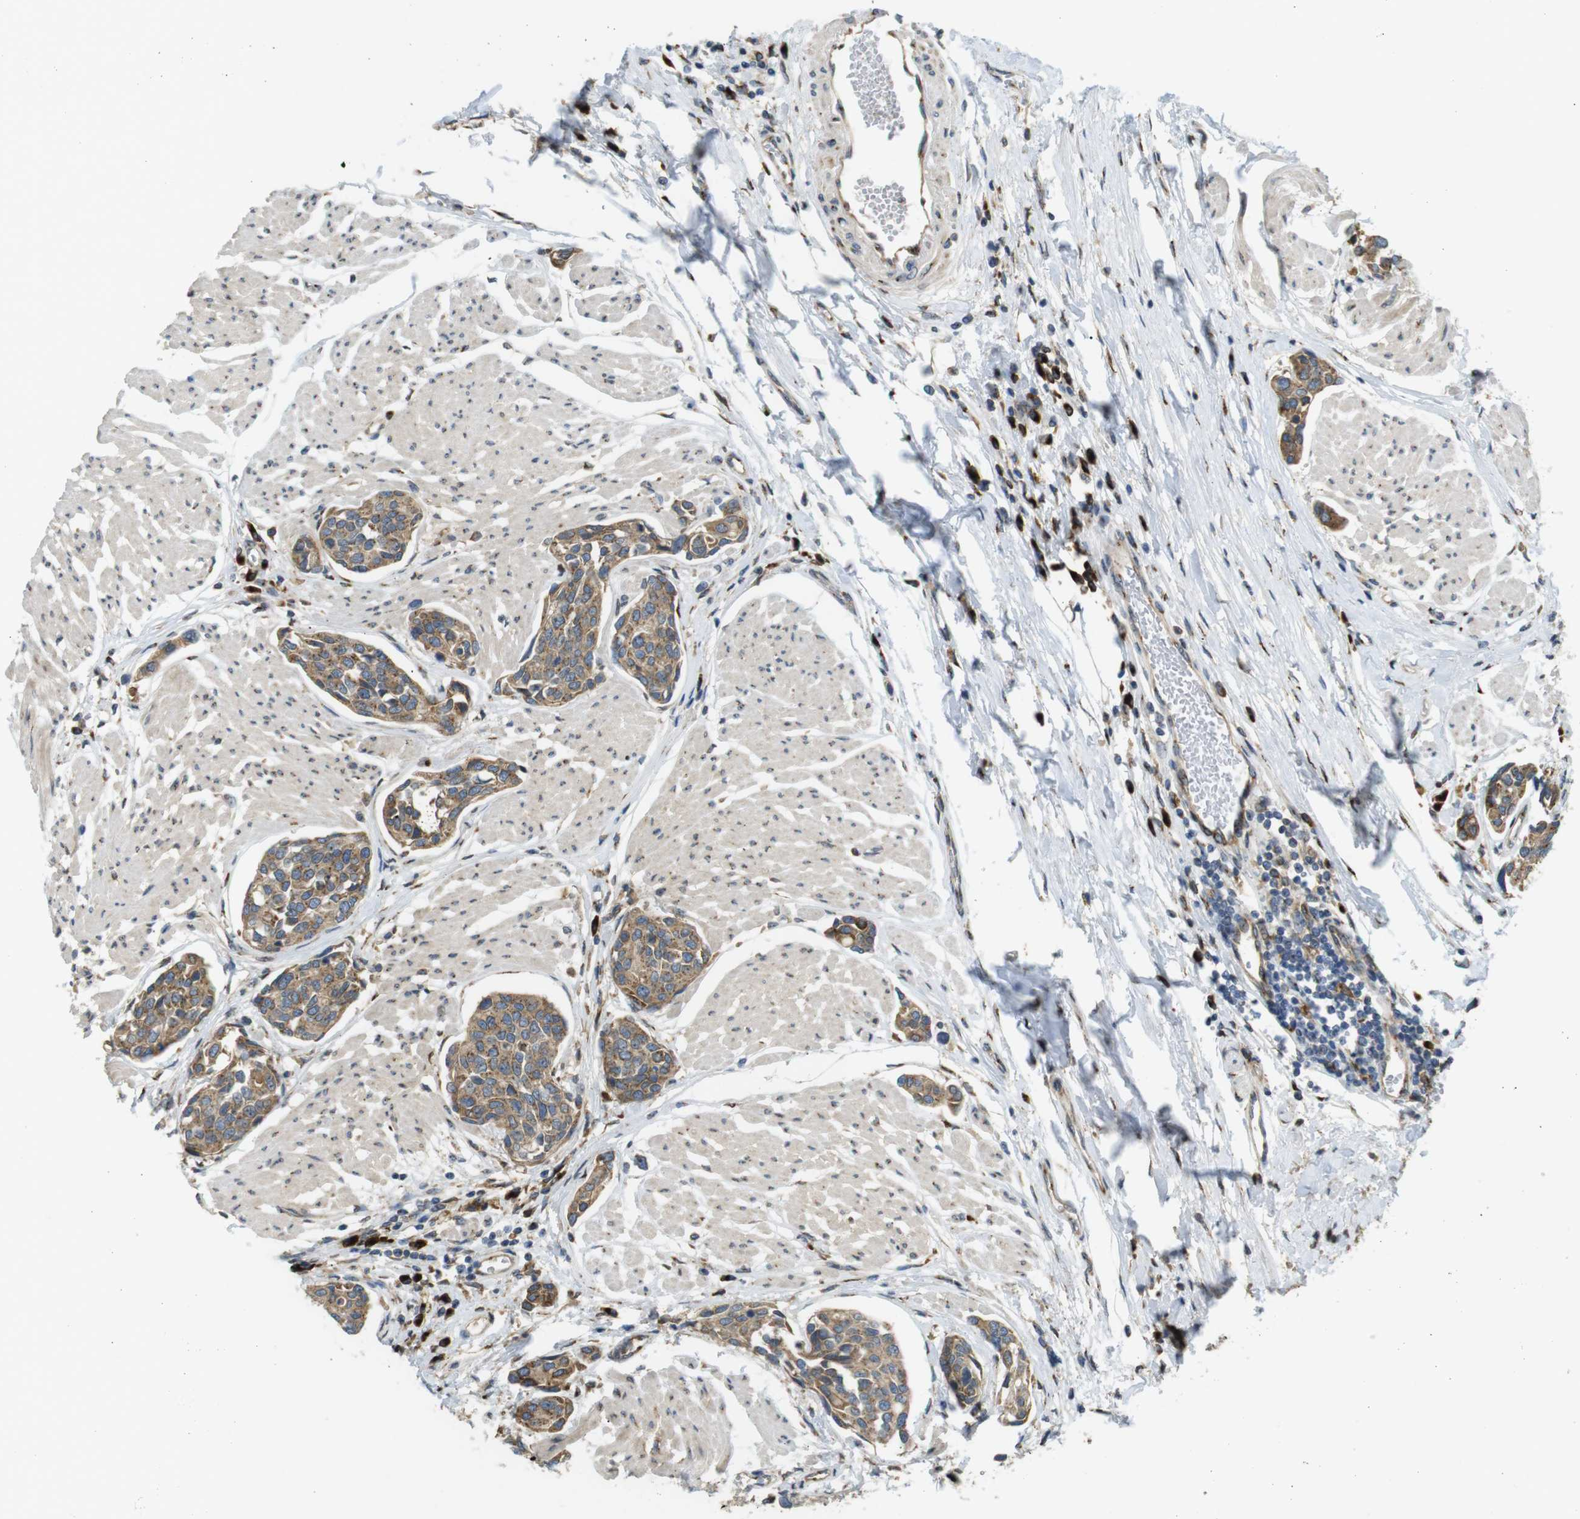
{"staining": {"intensity": "moderate", "quantity": ">75%", "location": "cytoplasmic/membranous"}, "tissue": "urothelial cancer", "cell_type": "Tumor cells", "image_type": "cancer", "snomed": [{"axis": "morphology", "description": "Urothelial carcinoma, High grade"}, {"axis": "topography", "description": "Urinary bladder"}], "caption": "Urothelial cancer stained for a protein (brown) displays moderate cytoplasmic/membranous positive staining in about >75% of tumor cells.", "gene": "TMEM143", "patient": {"sex": "male", "age": 78}}